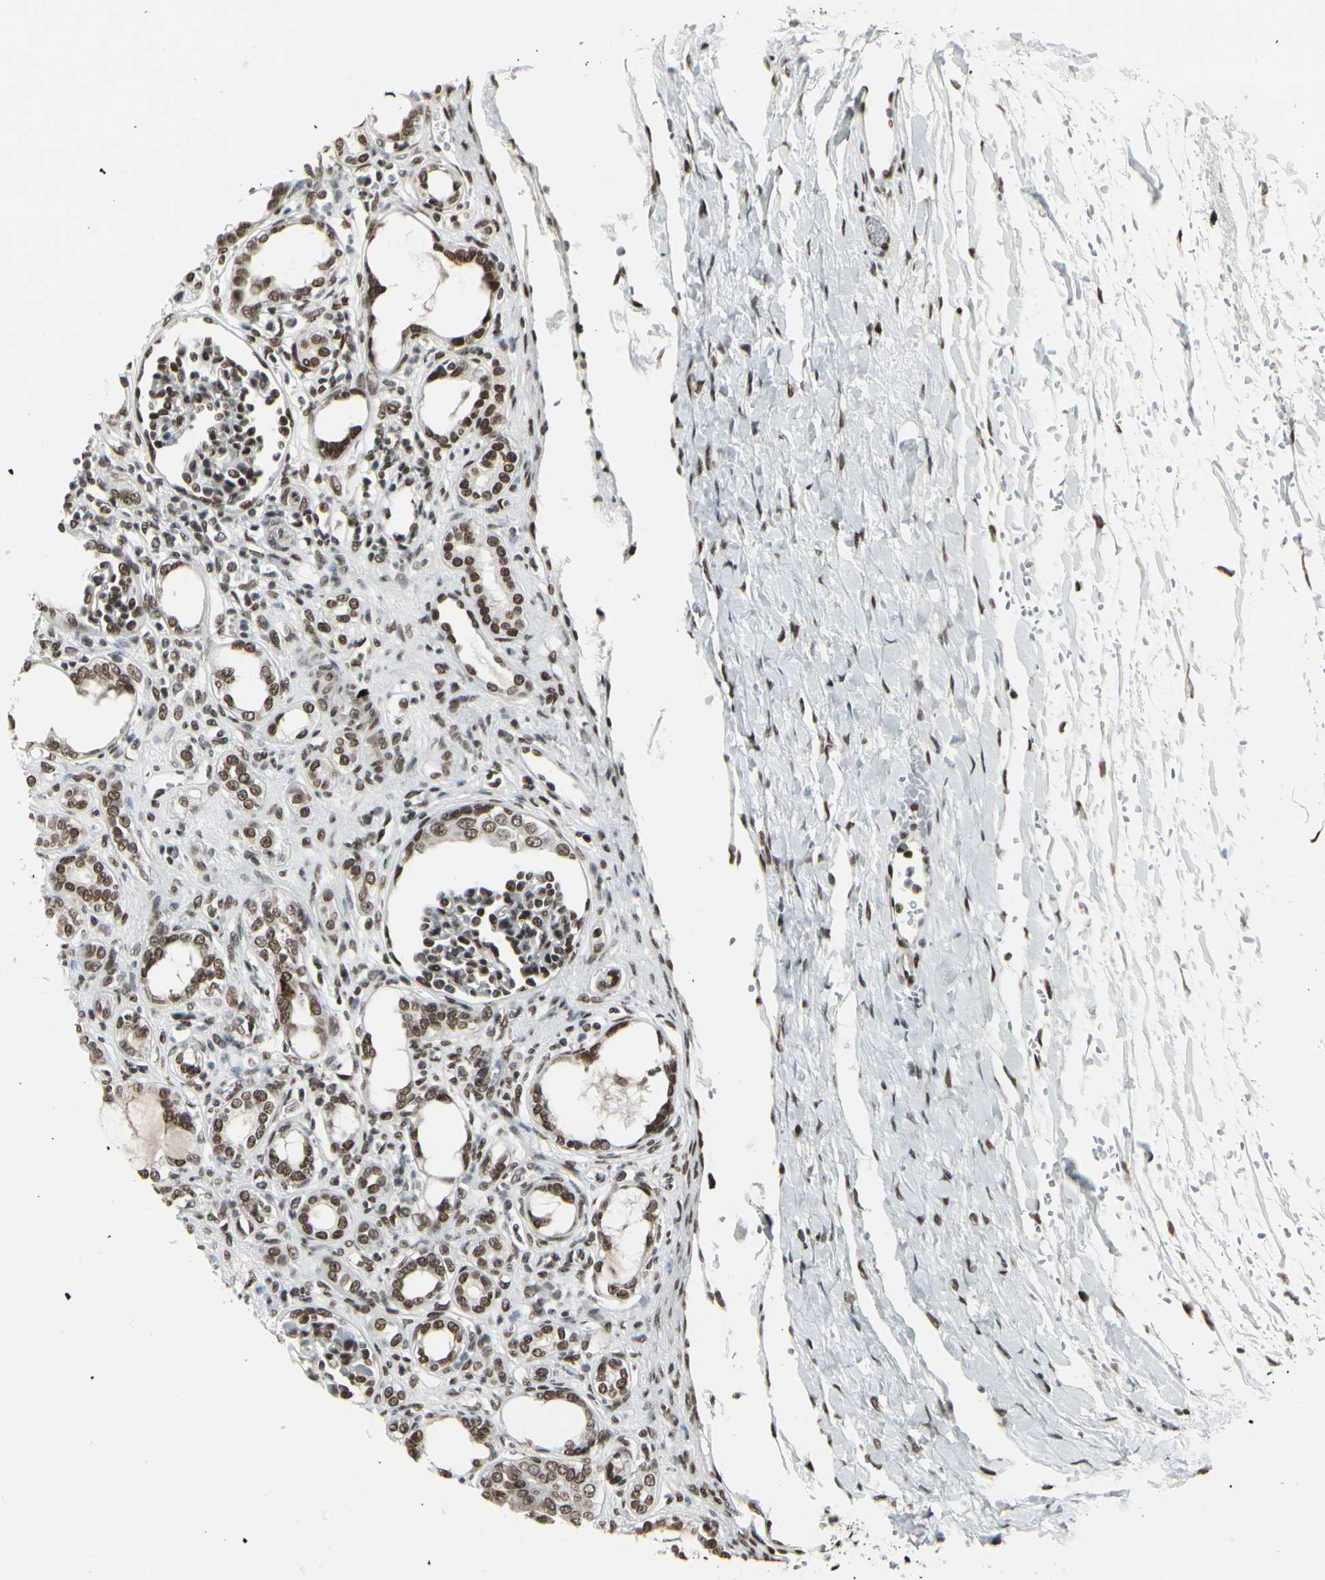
{"staining": {"intensity": "strong", "quantity": ">75%", "location": "nuclear"}, "tissue": "kidney", "cell_type": "Cells in glomeruli", "image_type": "normal", "snomed": [{"axis": "morphology", "description": "Normal tissue, NOS"}, {"axis": "topography", "description": "Kidney"}], "caption": "The histopathology image exhibits staining of normal kidney, revealing strong nuclear protein staining (brown color) within cells in glomeruli.", "gene": "HMG20A", "patient": {"sex": "male", "age": 7}}